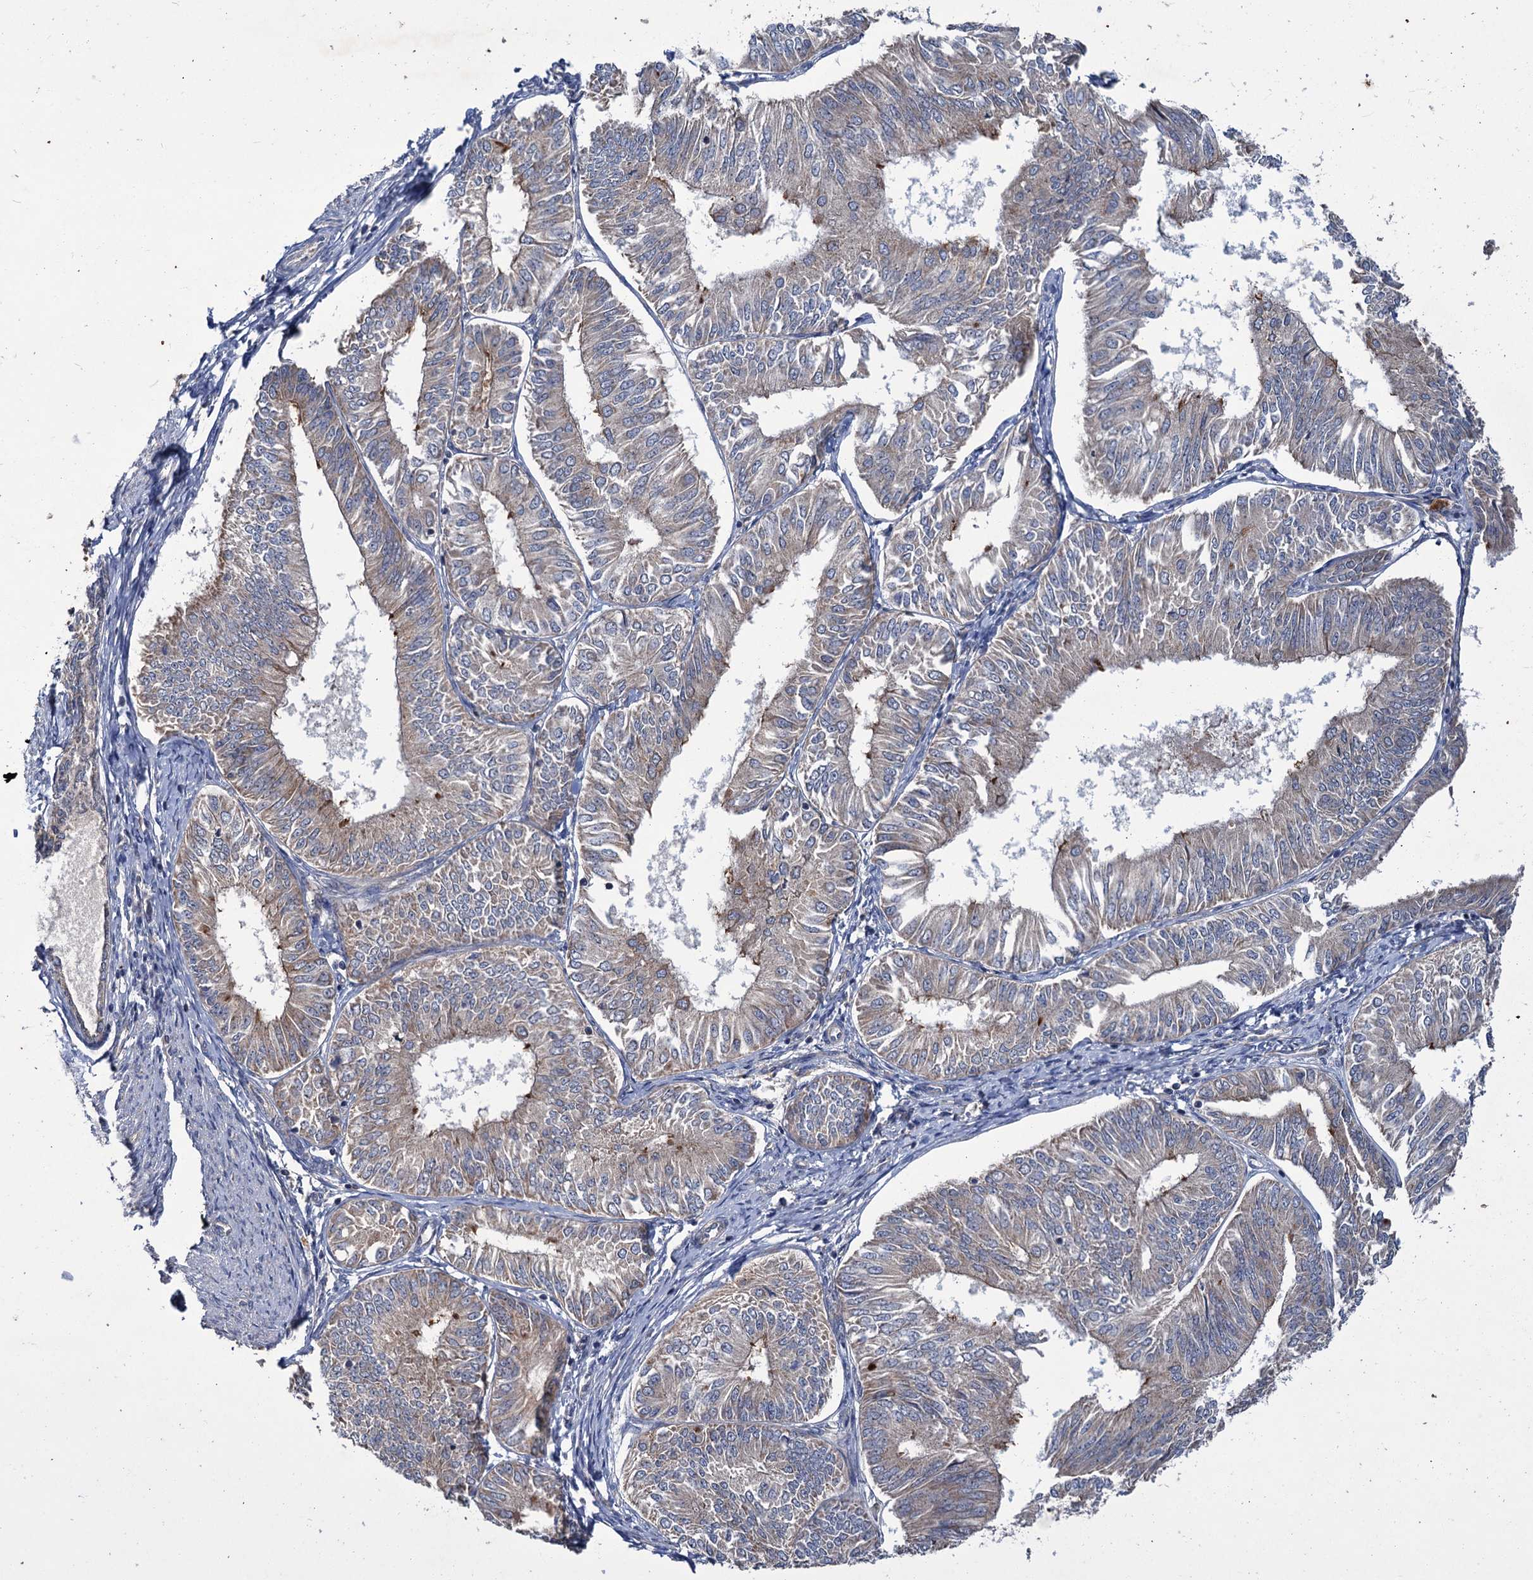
{"staining": {"intensity": "weak", "quantity": "<25%", "location": "cytoplasmic/membranous"}, "tissue": "endometrial cancer", "cell_type": "Tumor cells", "image_type": "cancer", "snomed": [{"axis": "morphology", "description": "Adenocarcinoma, NOS"}, {"axis": "topography", "description": "Endometrium"}], "caption": "Micrograph shows no protein staining in tumor cells of adenocarcinoma (endometrial) tissue.", "gene": "DYNC2H1", "patient": {"sex": "female", "age": 58}}